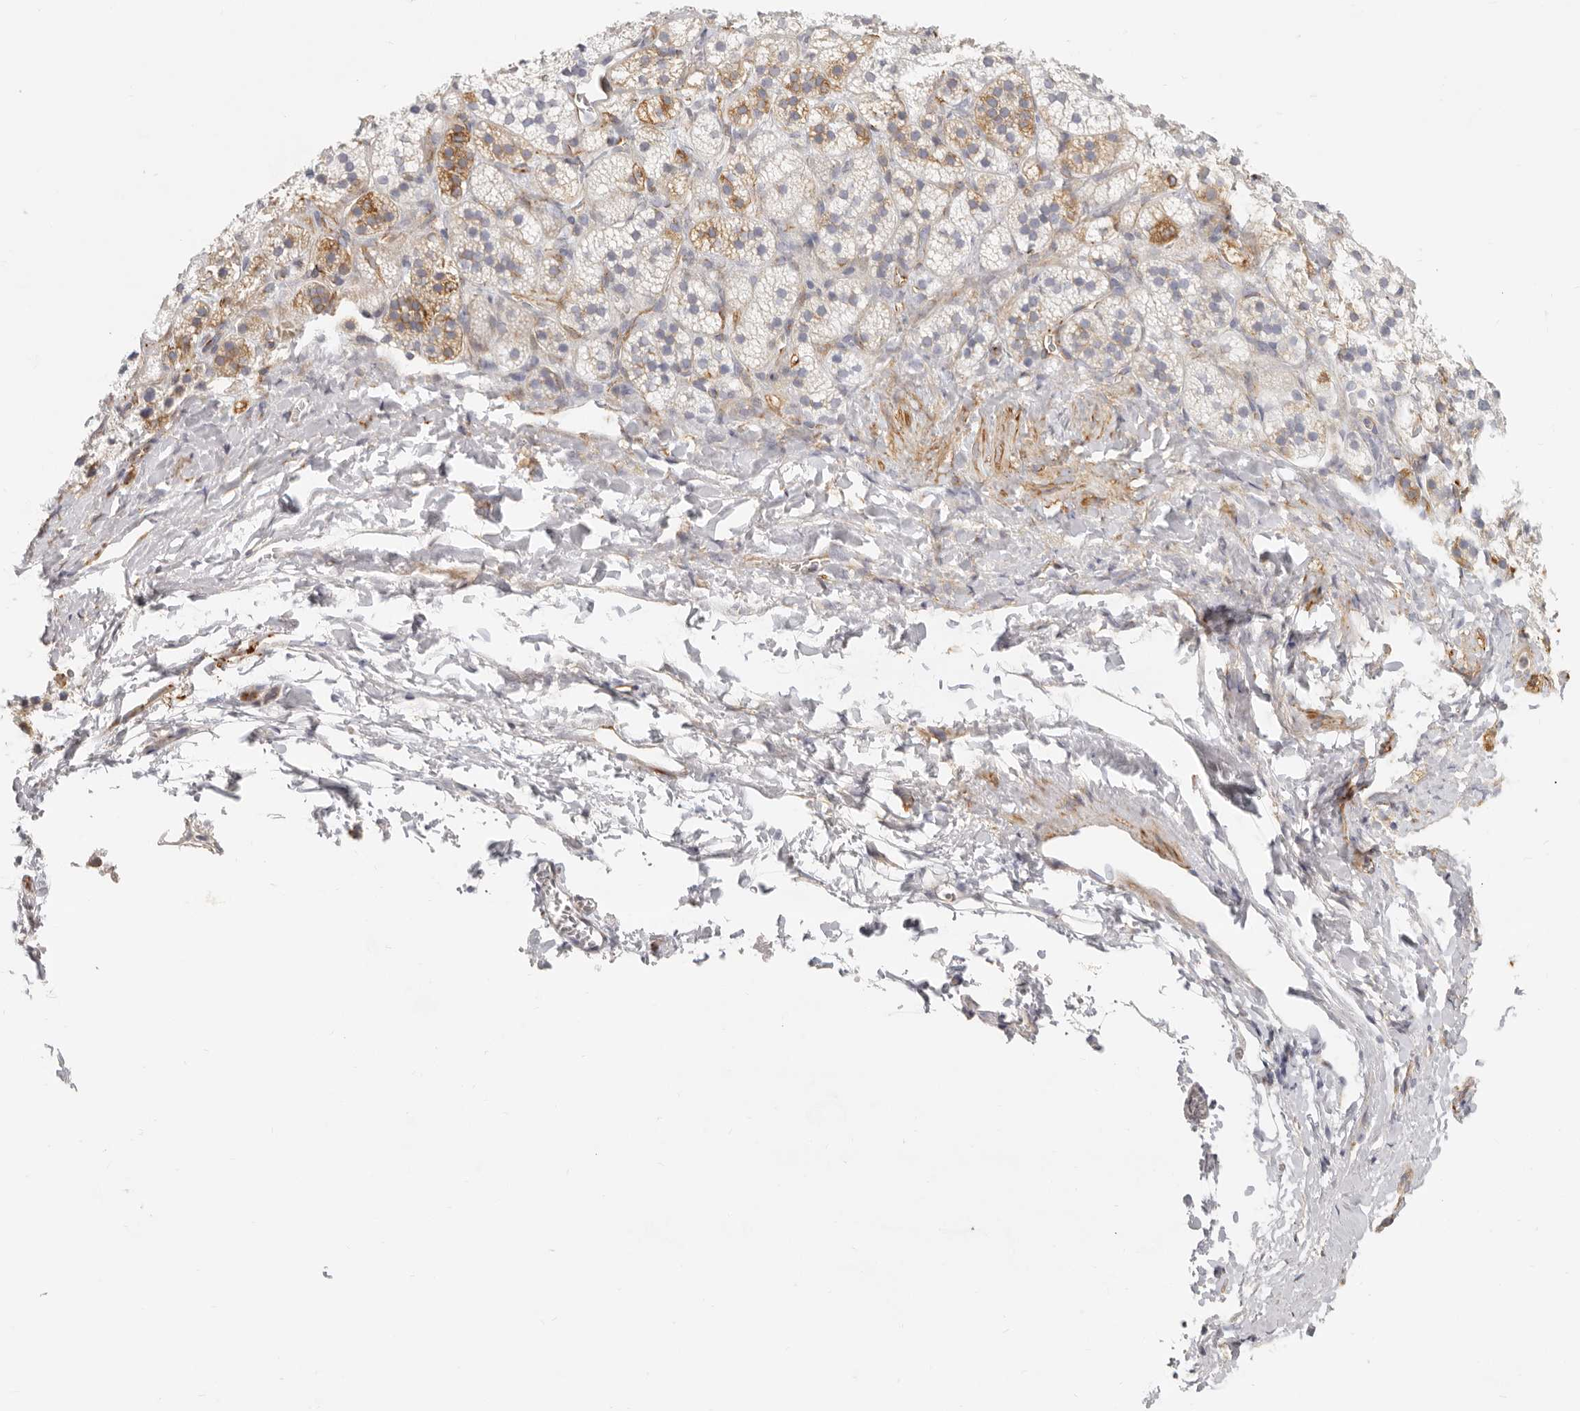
{"staining": {"intensity": "moderate", "quantity": "<25%", "location": "cytoplasmic/membranous"}, "tissue": "adrenal gland", "cell_type": "Glandular cells", "image_type": "normal", "snomed": [{"axis": "morphology", "description": "Normal tissue, NOS"}, {"axis": "topography", "description": "Adrenal gland"}], "caption": "Normal adrenal gland displays moderate cytoplasmic/membranous staining in approximately <25% of glandular cells.", "gene": "NIBAN1", "patient": {"sex": "female", "age": 44}}